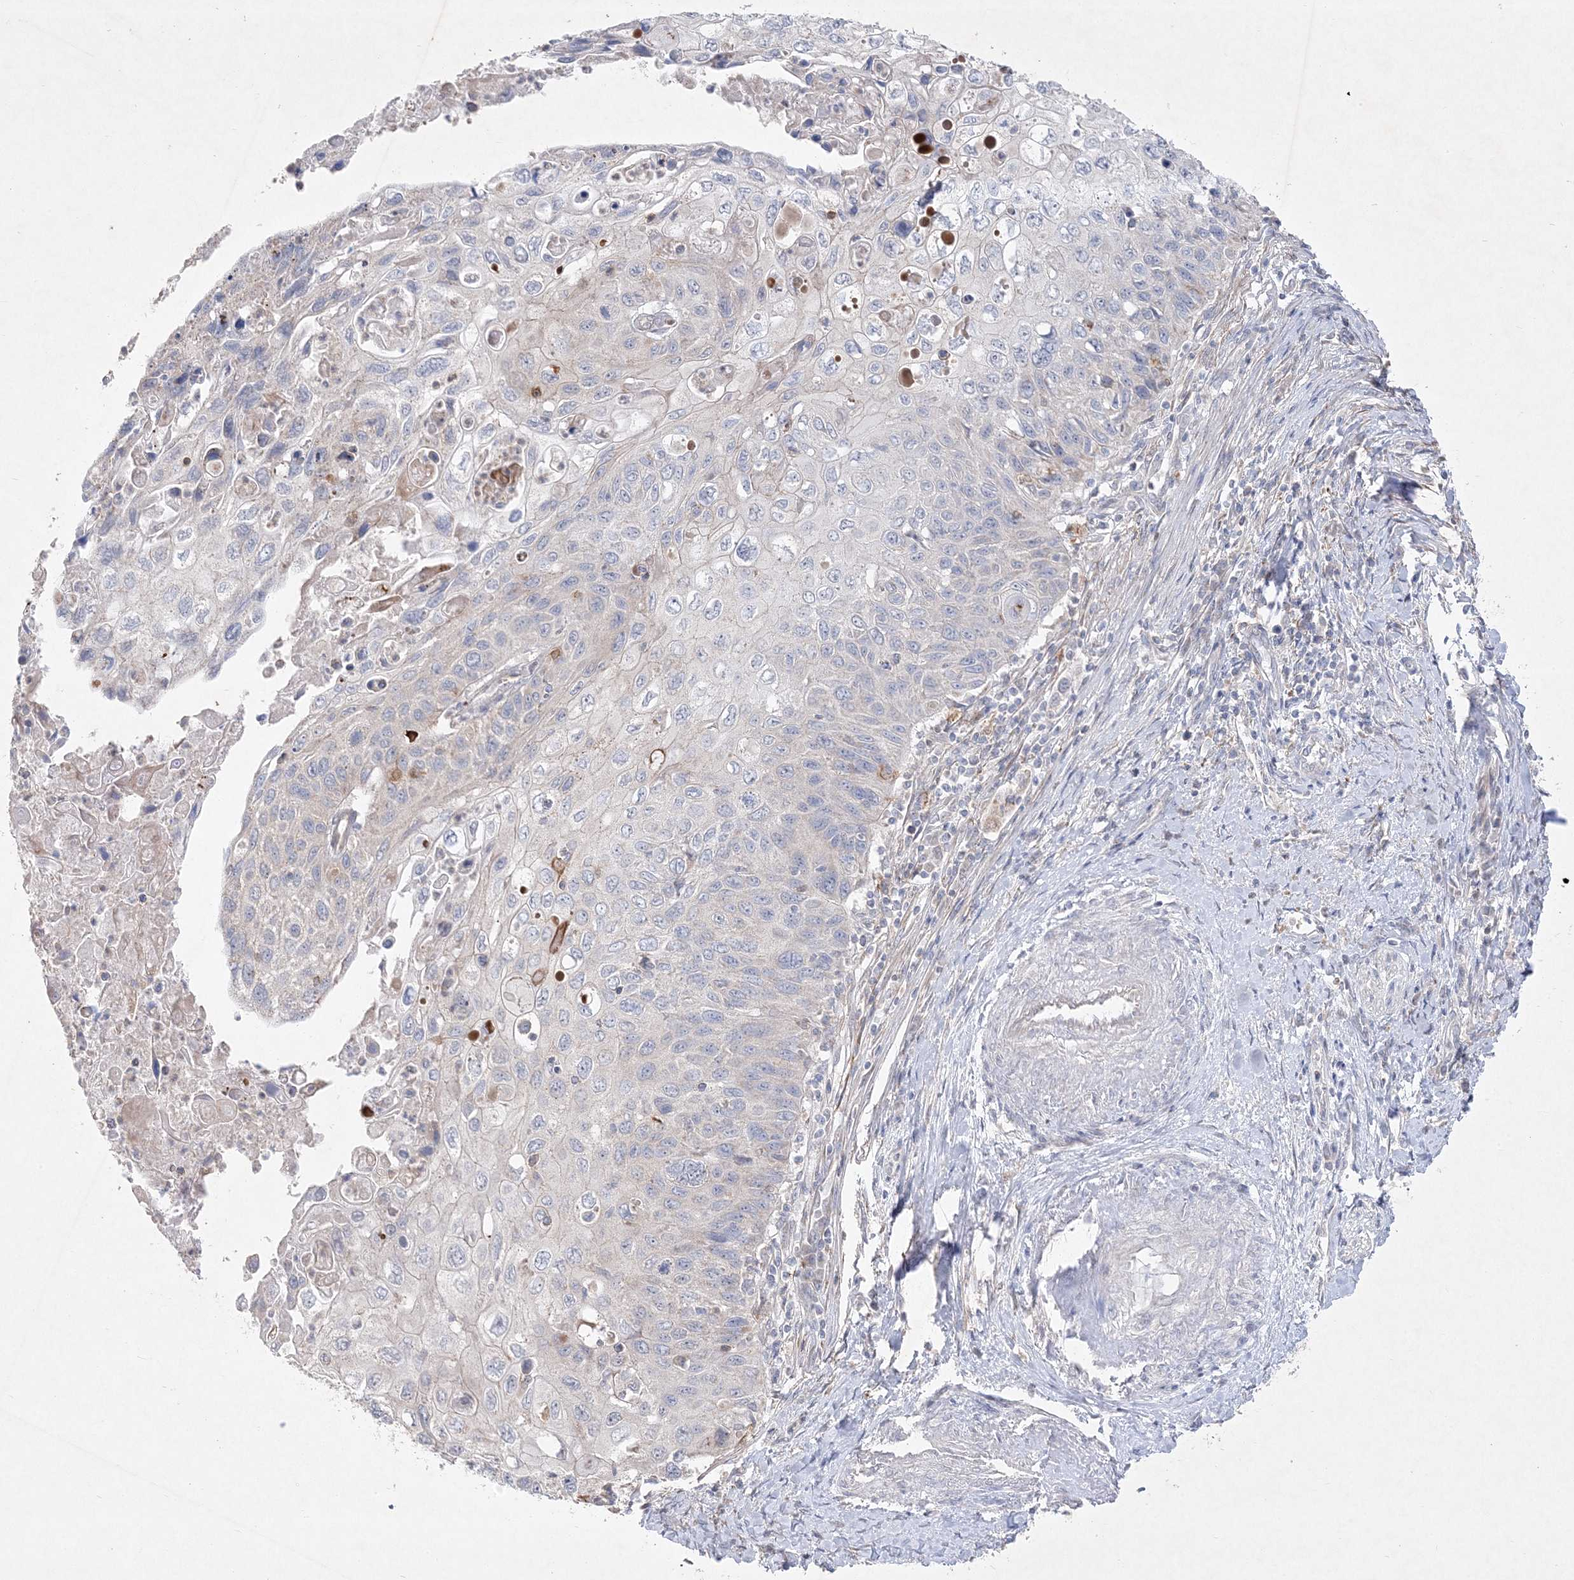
{"staining": {"intensity": "negative", "quantity": "none", "location": "none"}, "tissue": "cervical cancer", "cell_type": "Tumor cells", "image_type": "cancer", "snomed": [{"axis": "morphology", "description": "Squamous cell carcinoma, NOS"}, {"axis": "topography", "description": "Cervix"}], "caption": "A high-resolution photomicrograph shows immunohistochemistry staining of cervical cancer, which displays no significant expression in tumor cells. (Immunohistochemistry (ihc), brightfield microscopy, high magnification).", "gene": "CLNK", "patient": {"sex": "female", "age": 70}}